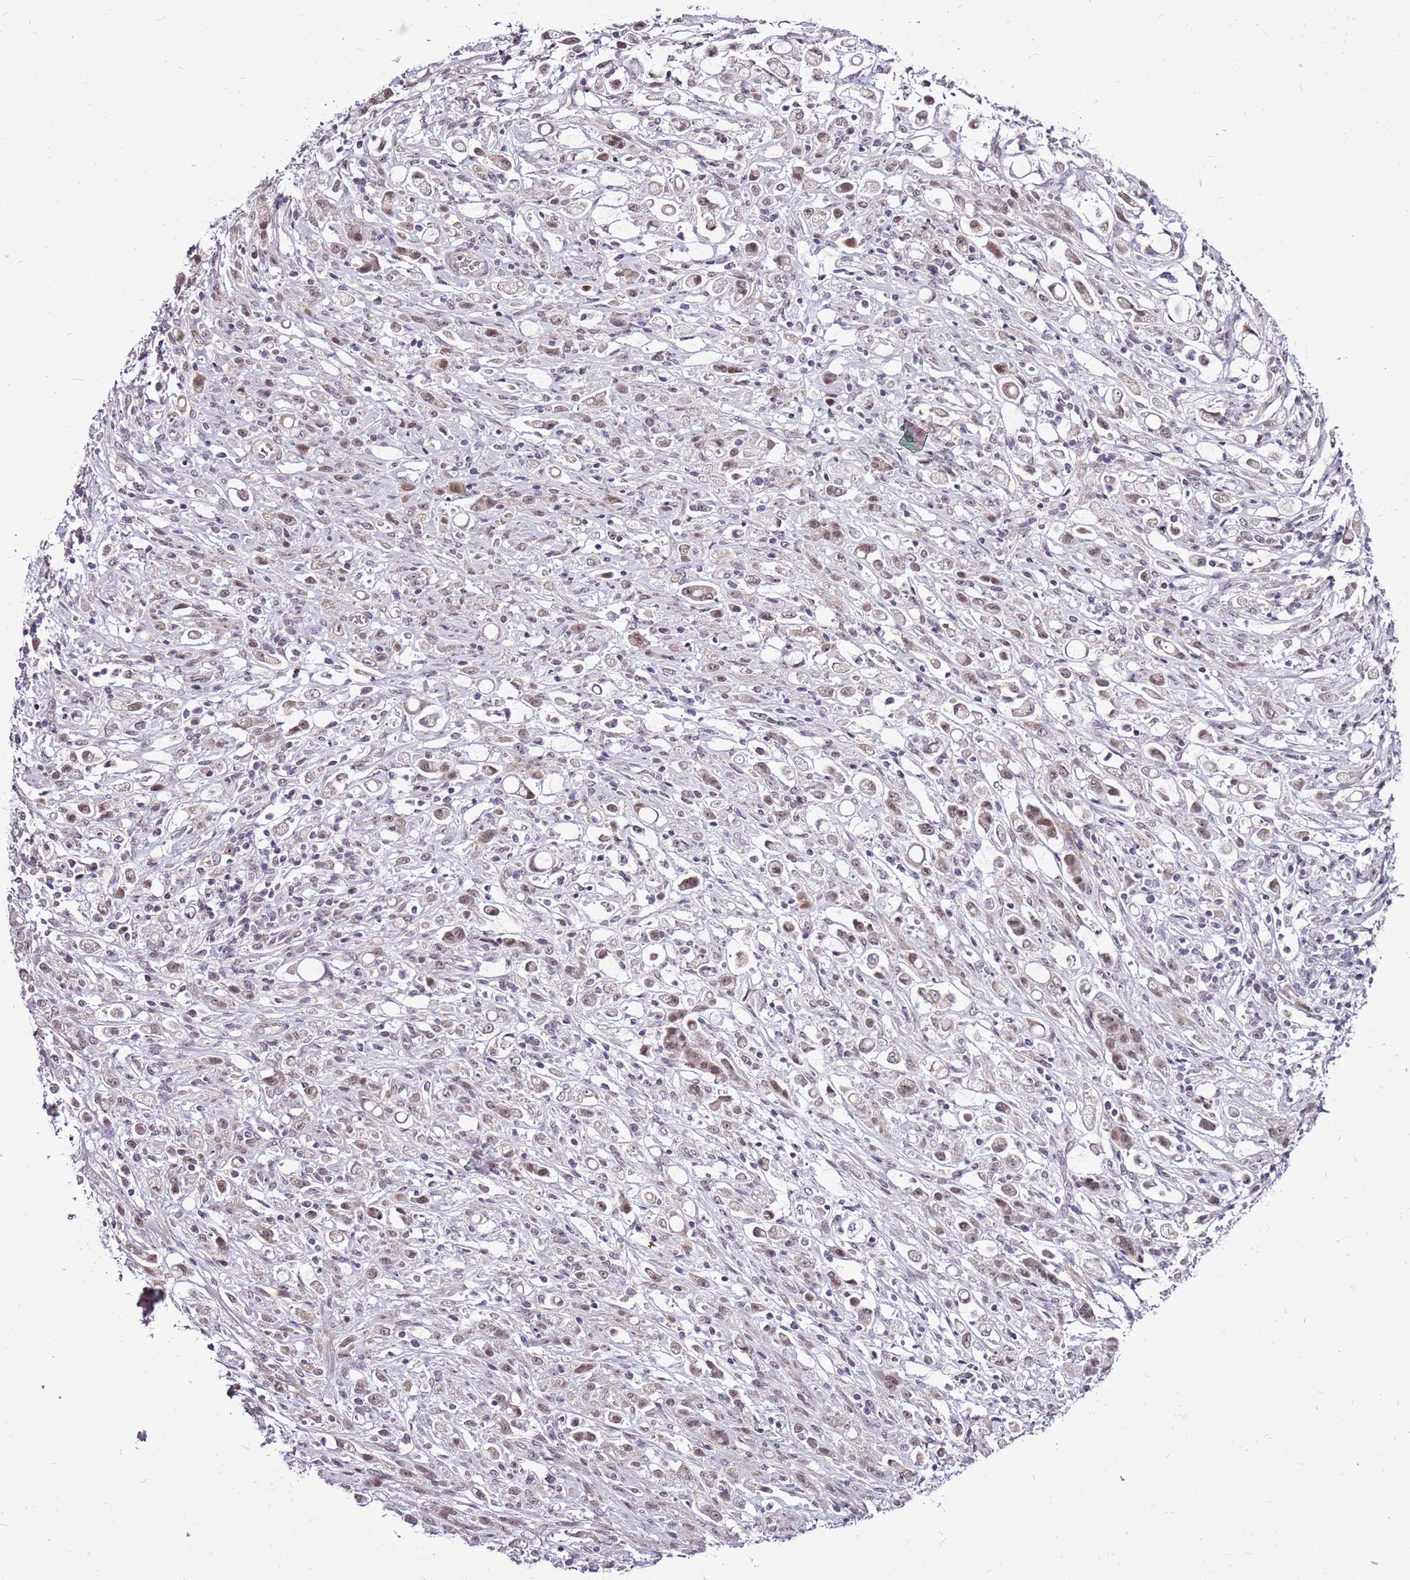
{"staining": {"intensity": "moderate", "quantity": "25%-75%", "location": "nuclear"}, "tissue": "stomach cancer", "cell_type": "Tumor cells", "image_type": "cancer", "snomed": [{"axis": "morphology", "description": "Adenocarcinoma, NOS"}, {"axis": "topography", "description": "Stomach"}], "caption": "Stomach adenocarcinoma stained with a protein marker reveals moderate staining in tumor cells.", "gene": "CCDC166", "patient": {"sex": "female", "age": 60}}